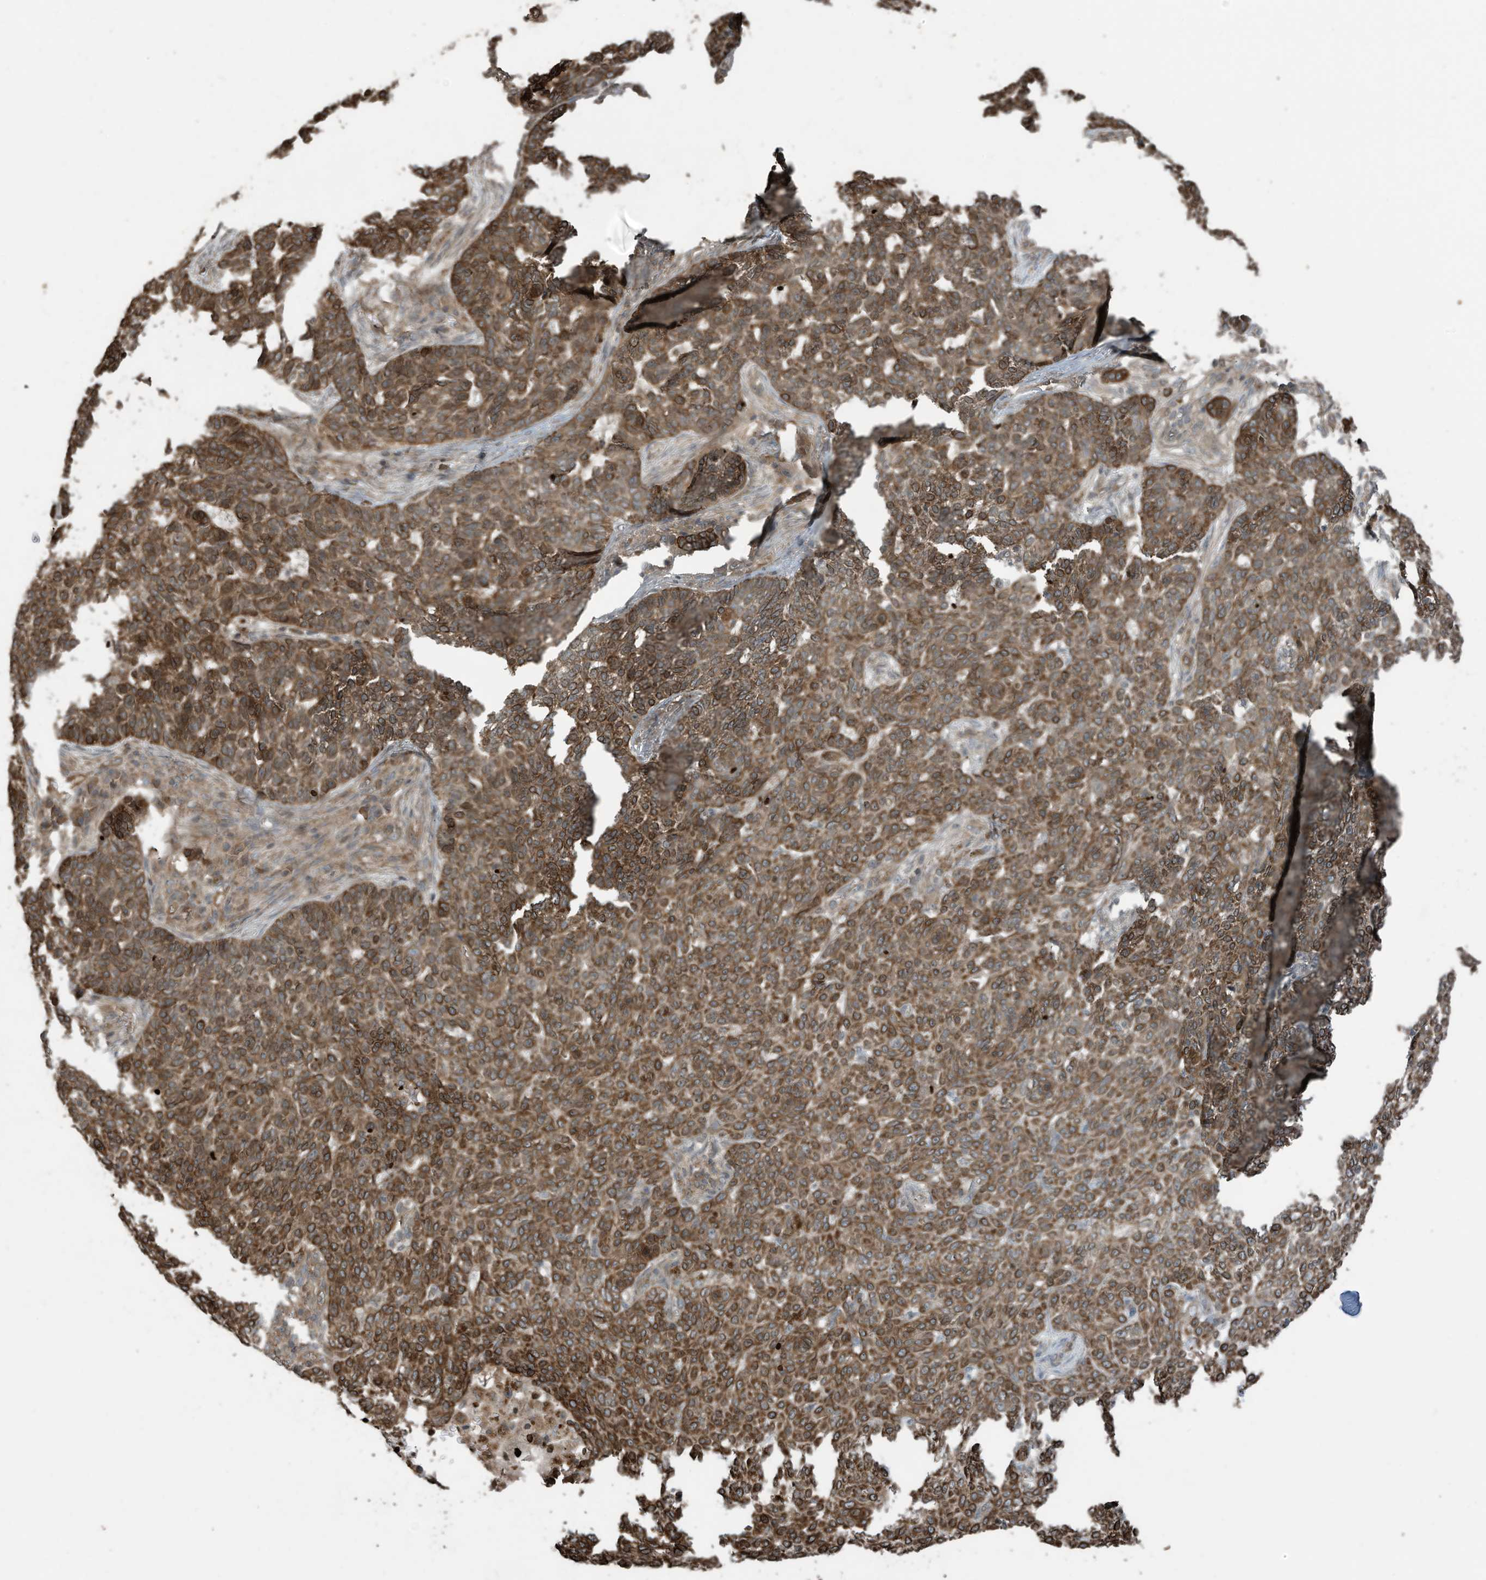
{"staining": {"intensity": "strong", "quantity": ">75%", "location": "cytoplasmic/membranous"}, "tissue": "skin cancer", "cell_type": "Tumor cells", "image_type": "cancer", "snomed": [{"axis": "morphology", "description": "Basal cell carcinoma"}, {"axis": "topography", "description": "Skin"}], "caption": "Skin basal cell carcinoma stained with a brown dye exhibits strong cytoplasmic/membranous positive positivity in approximately >75% of tumor cells.", "gene": "ZNF653", "patient": {"sex": "male", "age": 85}}